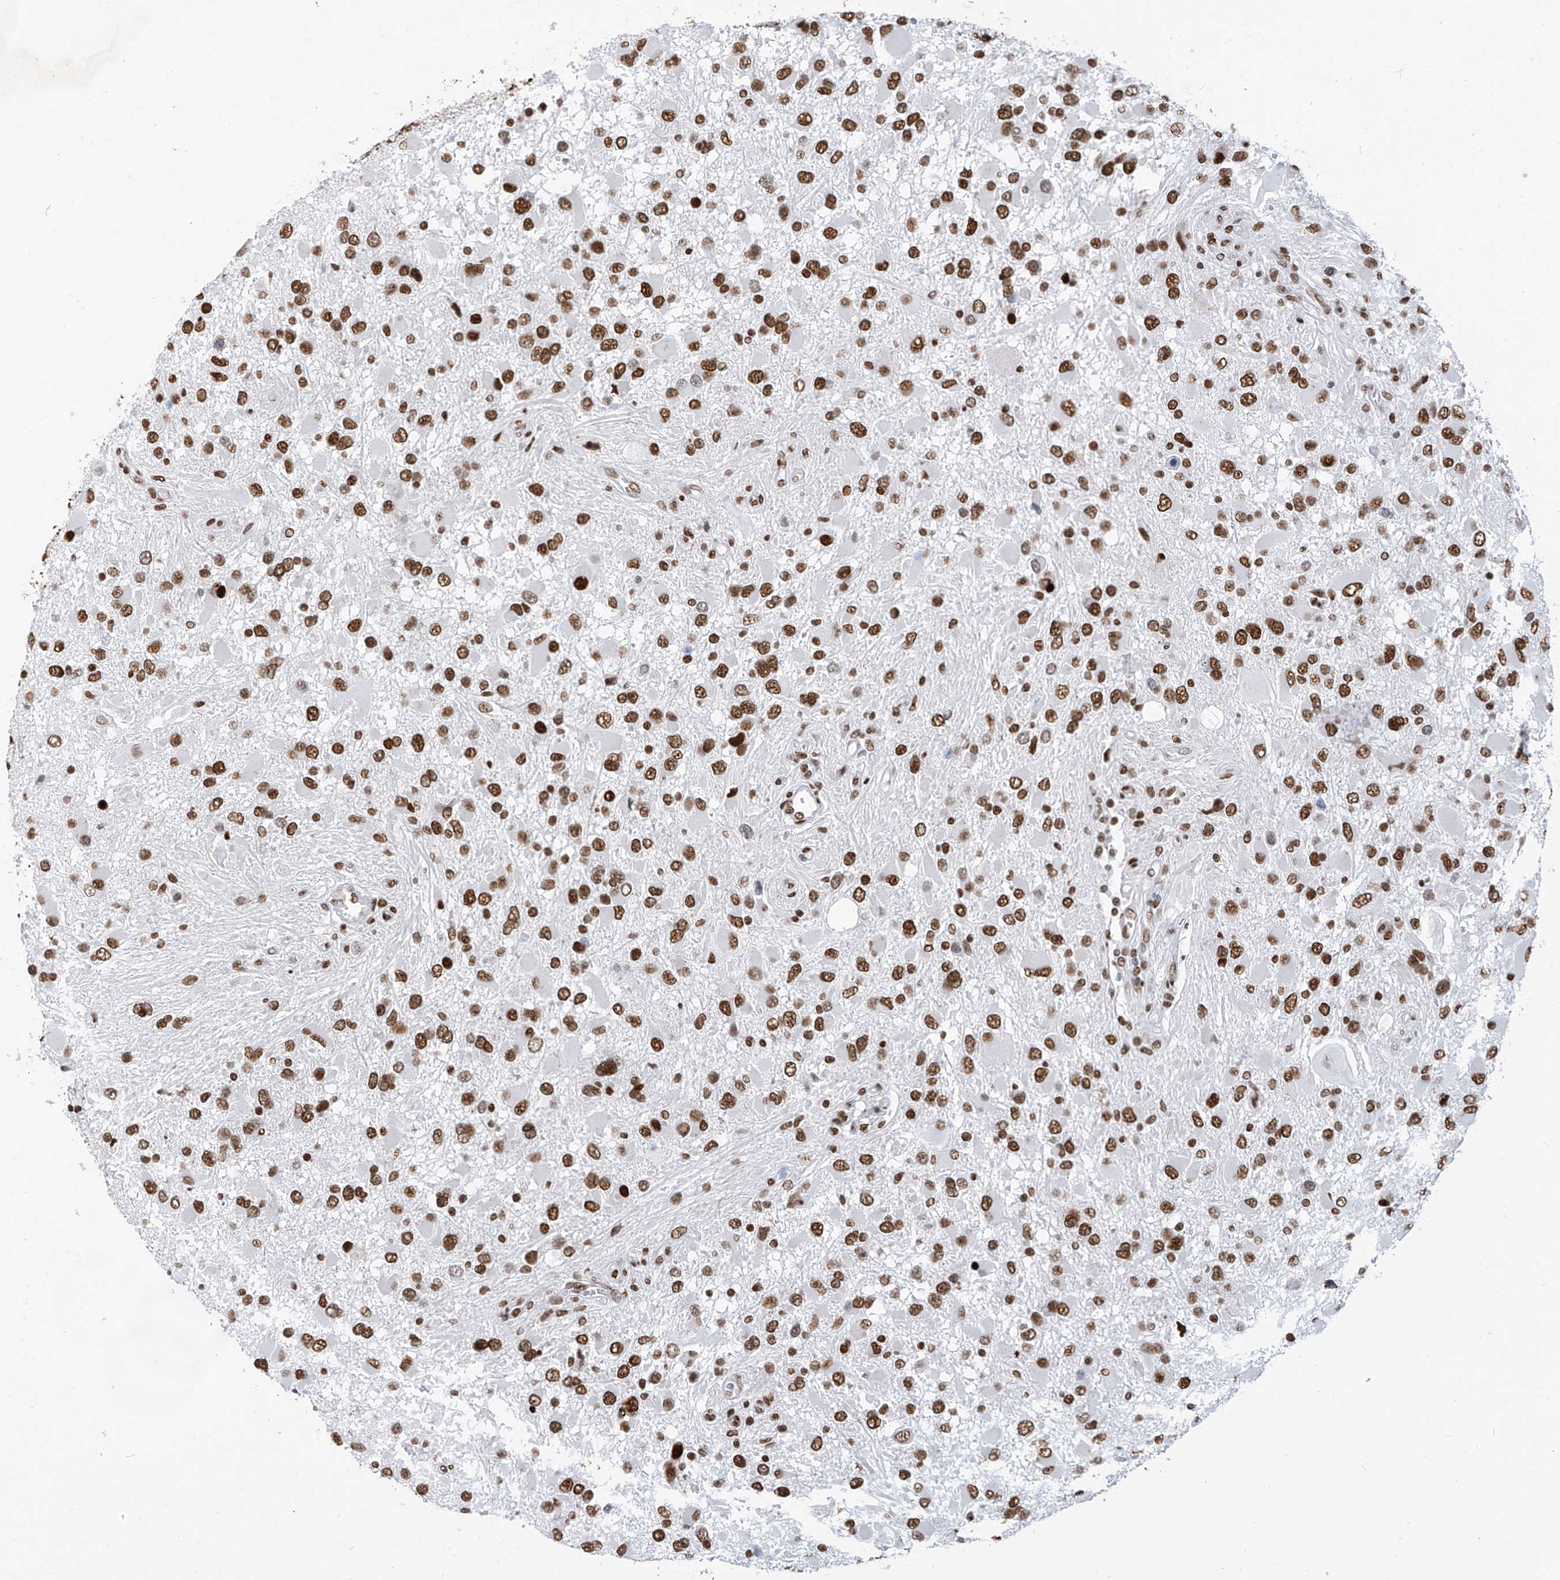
{"staining": {"intensity": "strong", "quantity": ">75%", "location": "nuclear"}, "tissue": "glioma", "cell_type": "Tumor cells", "image_type": "cancer", "snomed": [{"axis": "morphology", "description": "Glioma, malignant, High grade"}, {"axis": "topography", "description": "Brain"}], "caption": "A photomicrograph of high-grade glioma (malignant) stained for a protein demonstrates strong nuclear brown staining in tumor cells. The staining was performed using DAB, with brown indicating positive protein expression. Nuclei are stained blue with hematoxylin.", "gene": "KHSRP", "patient": {"sex": "male", "age": 53}}